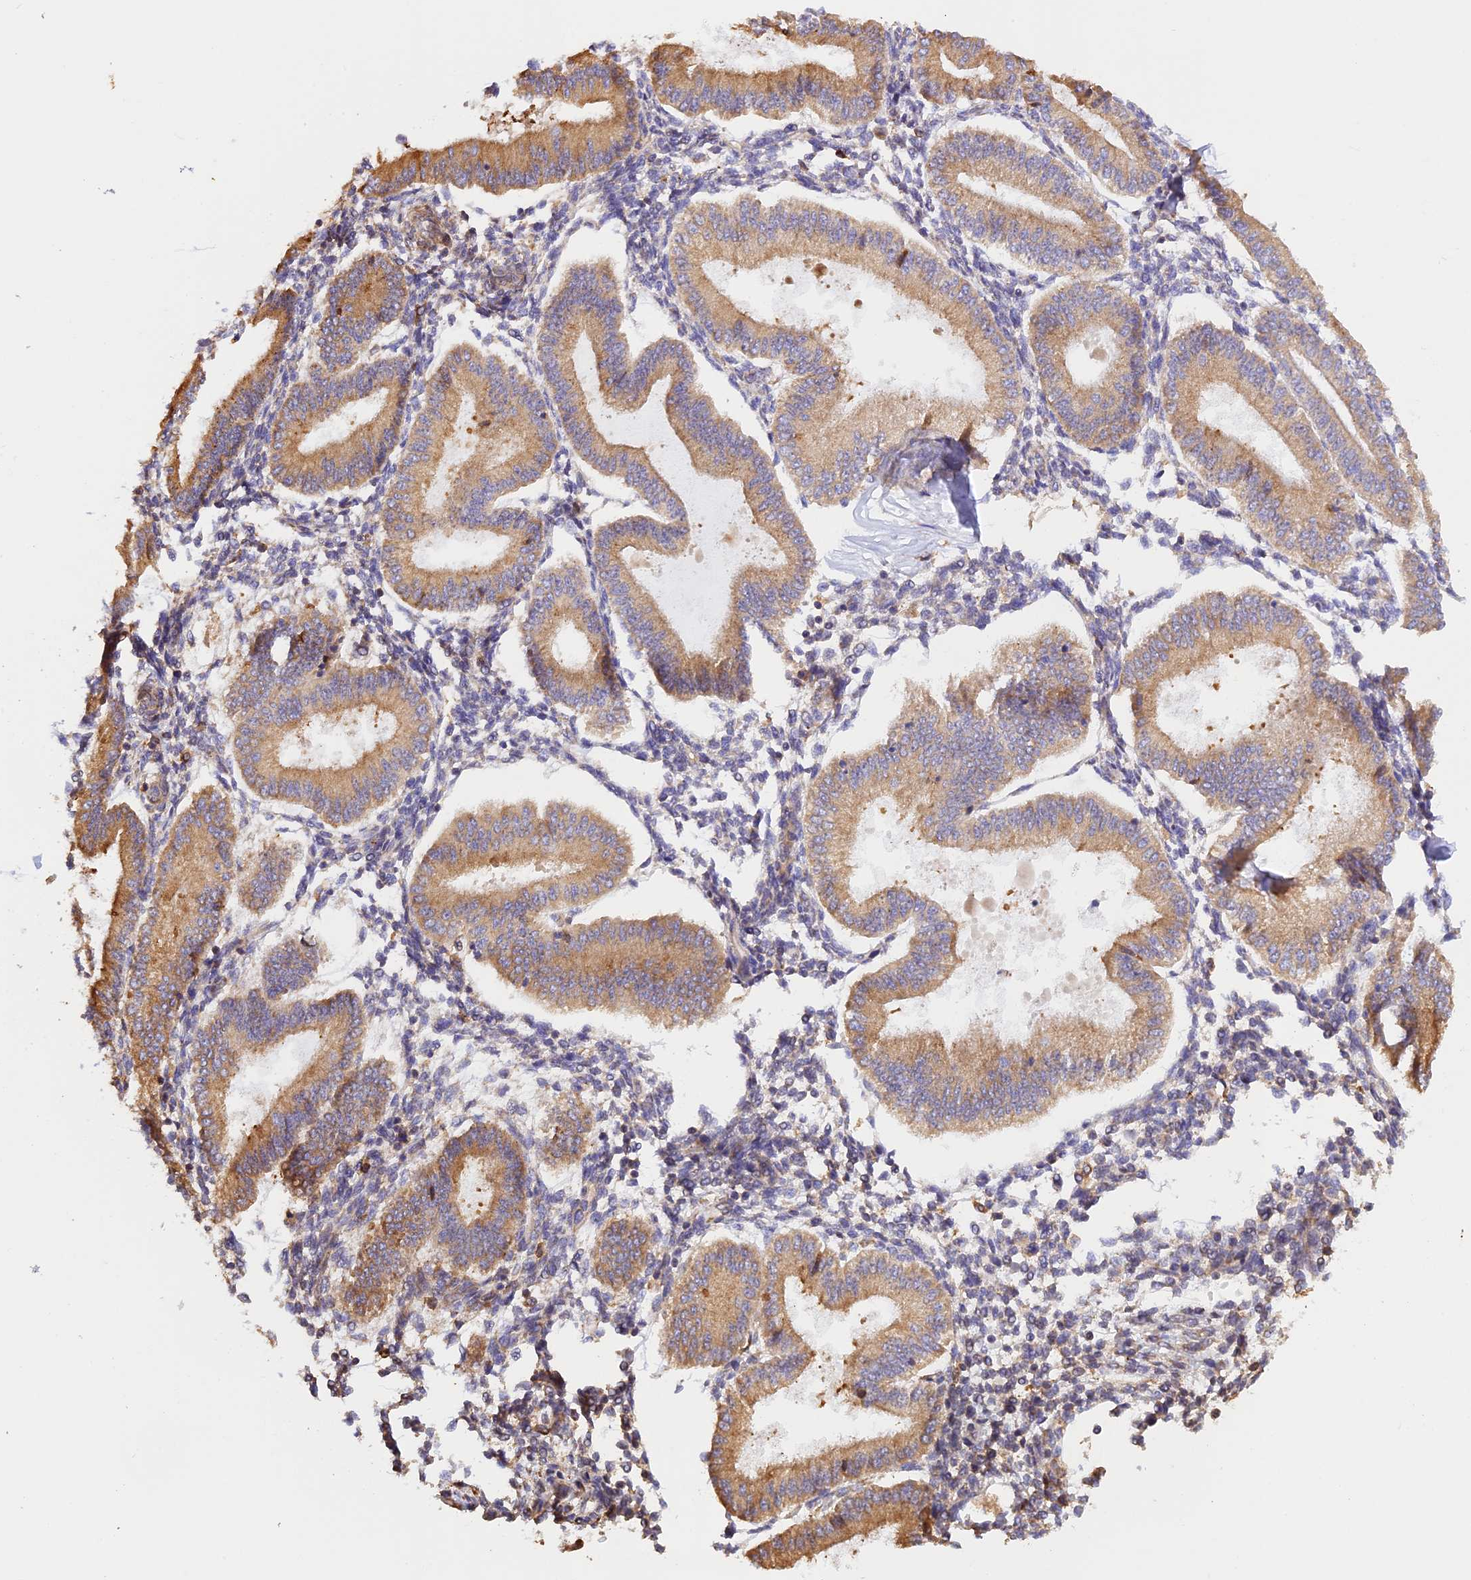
{"staining": {"intensity": "weak", "quantity": "<25%", "location": "cytoplasmic/membranous"}, "tissue": "endometrium", "cell_type": "Cells in endometrial stroma", "image_type": "normal", "snomed": [{"axis": "morphology", "description": "Normal tissue, NOS"}, {"axis": "topography", "description": "Endometrium"}], "caption": "The histopathology image reveals no significant expression in cells in endometrial stroma of endometrium.", "gene": "RPL5", "patient": {"sex": "female", "age": 39}}